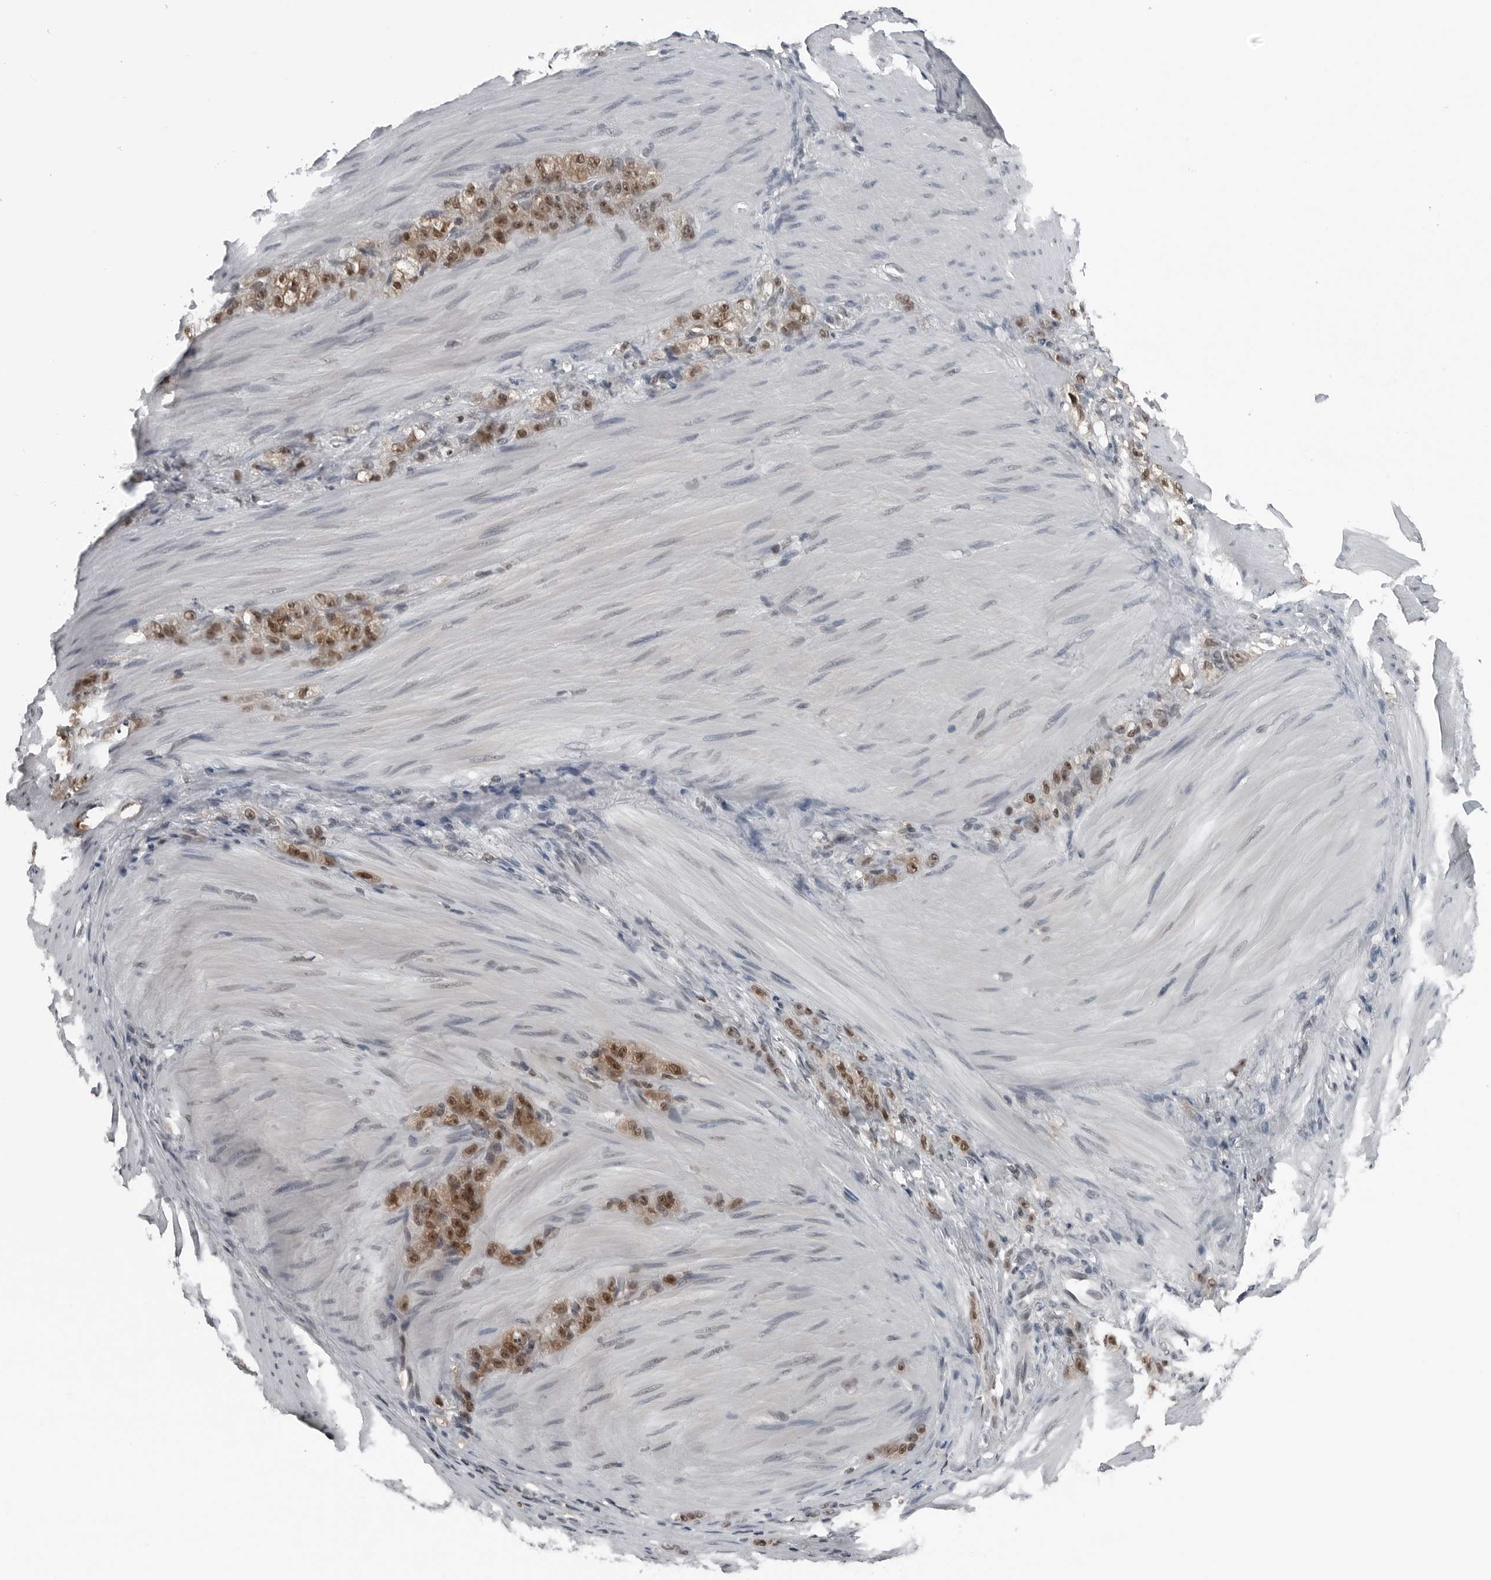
{"staining": {"intensity": "moderate", "quantity": ">75%", "location": "nuclear"}, "tissue": "stomach cancer", "cell_type": "Tumor cells", "image_type": "cancer", "snomed": [{"axis": "morphology", "description": "Normal tissue, NOS"}, {"axis": "morphology", "description": "Adenocarcinoma, NOS"}, {"axis": "topography", "description": "Stomach"}], "caption": "High-power microscopy captured an immunohistochemistry (IHC) photomicrograph of stomach cancer (adenocarcinoma), revealing moderate nuclear expression in about >75% of tumor cells.", "gene": "AKR1A1", "patient": {"sex": "male", "age": 82}}